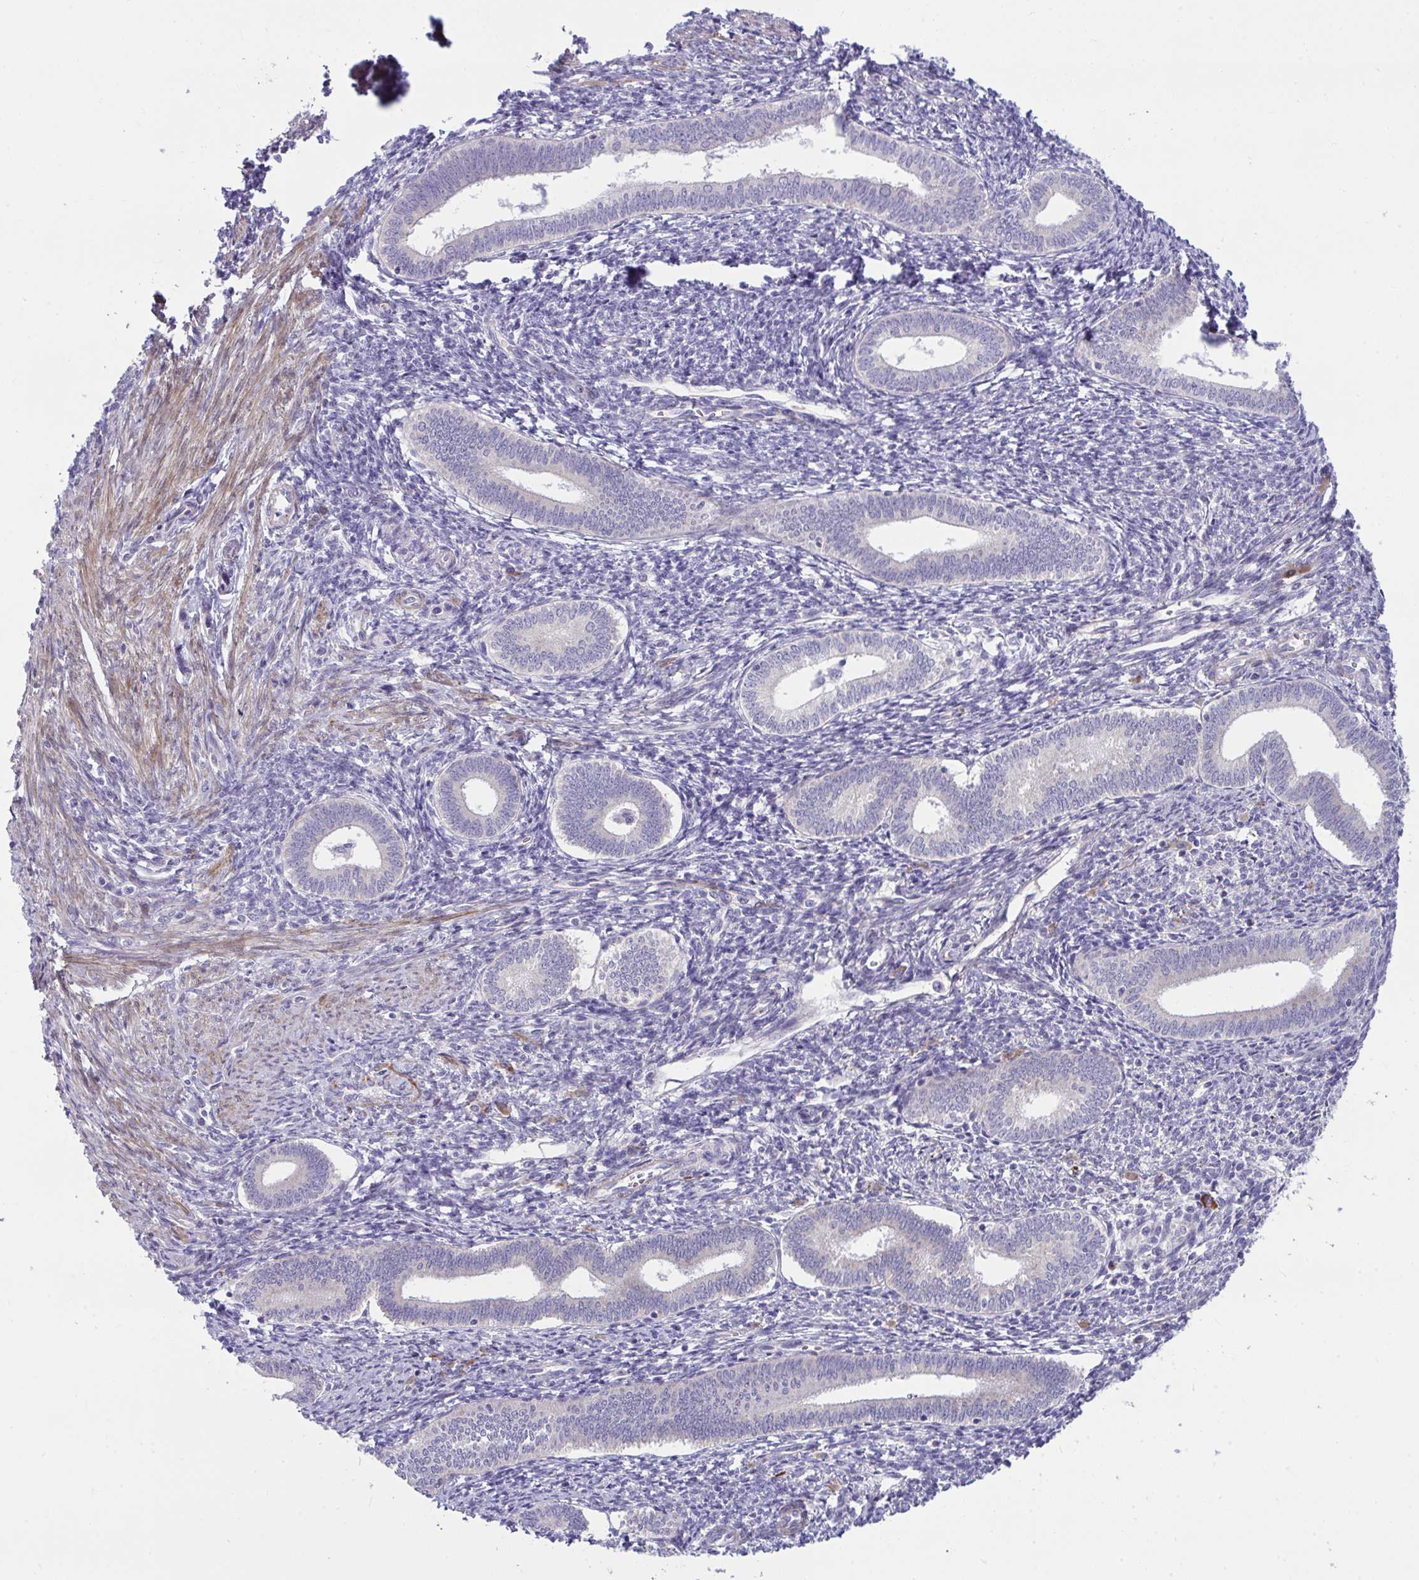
{"staining": {"intensity": "negative", "quantity": "none", "location": "none"}, "tissue": "endometrium", "cell_type": "Cells in endometrial stroma", "image_type": "normal", "snomed": [{"axis": "morphology", "description": "Normal tissue, NOS"}, {"axis": "topography", "description": "Endometrium"}], "caption": "Normal endometrium was stained to show a protein in brown. There is no significant expression in cells in endometrial stroma.", "gene": "PIGZ", "patient": {"sex": "female", "age": 41}}